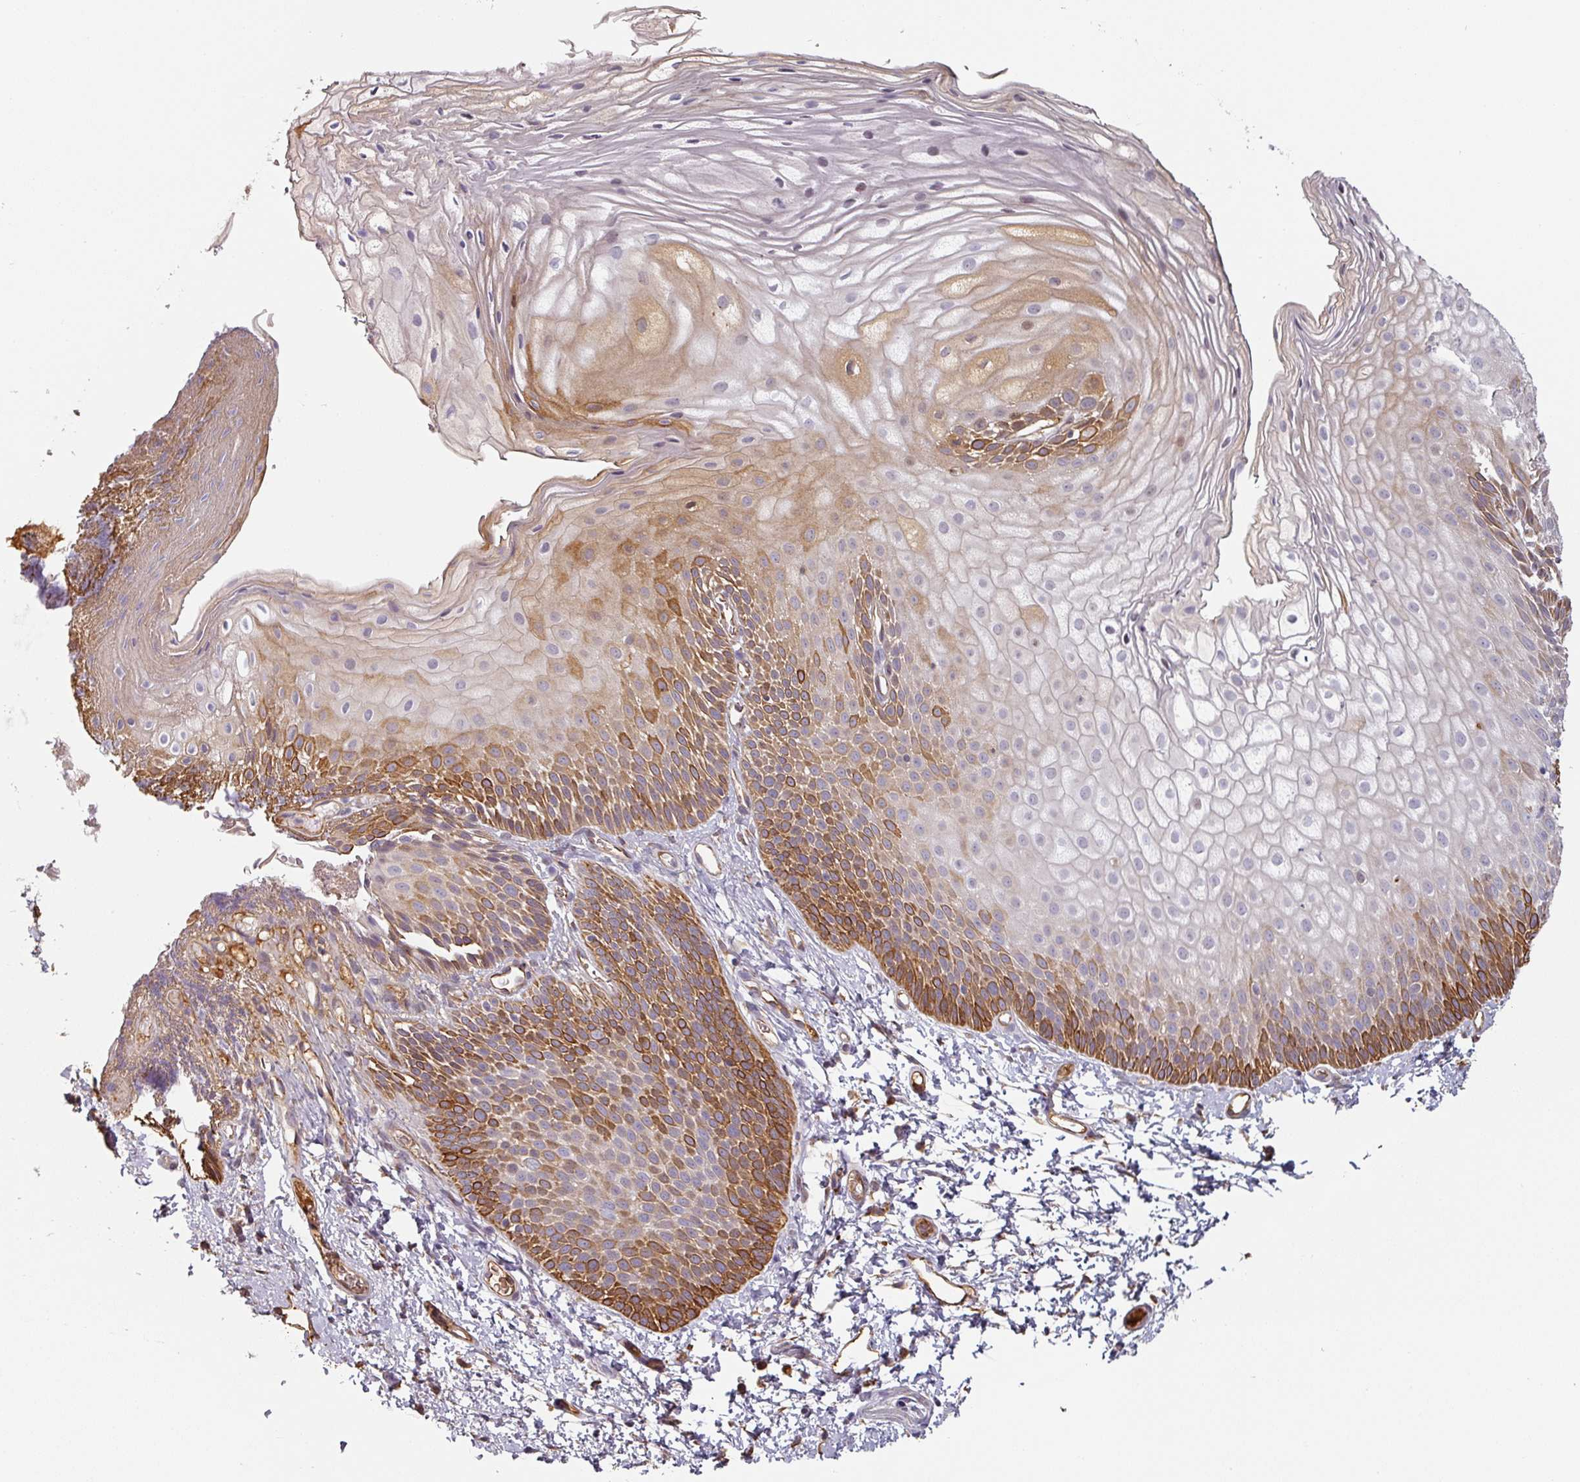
{"staining": {"intensity": "strong", "quantity": "25%-75%", "location": "cytoplasmic/membranous,nuclear"}, "tissue": "skin", "cell_type": "Epidermal cells", "image_type": "normal", "snomed": [{"axis": "morphology", "description": "Normal tissue, NOS"}, {"axis": "topography", "description": "Anal"}], "caption": "Immunohistochemistry image of benign skin: human skin stained using IHC shows high levels of strong protein expression localized specifically in the cytoplasmic/membranous,nuclear of epidermal cells, appearing as a cytoplasmic/membranous,nuclear brown color.", "gene": "CEP78", "patient": {"sex": "female", "age": 40}}